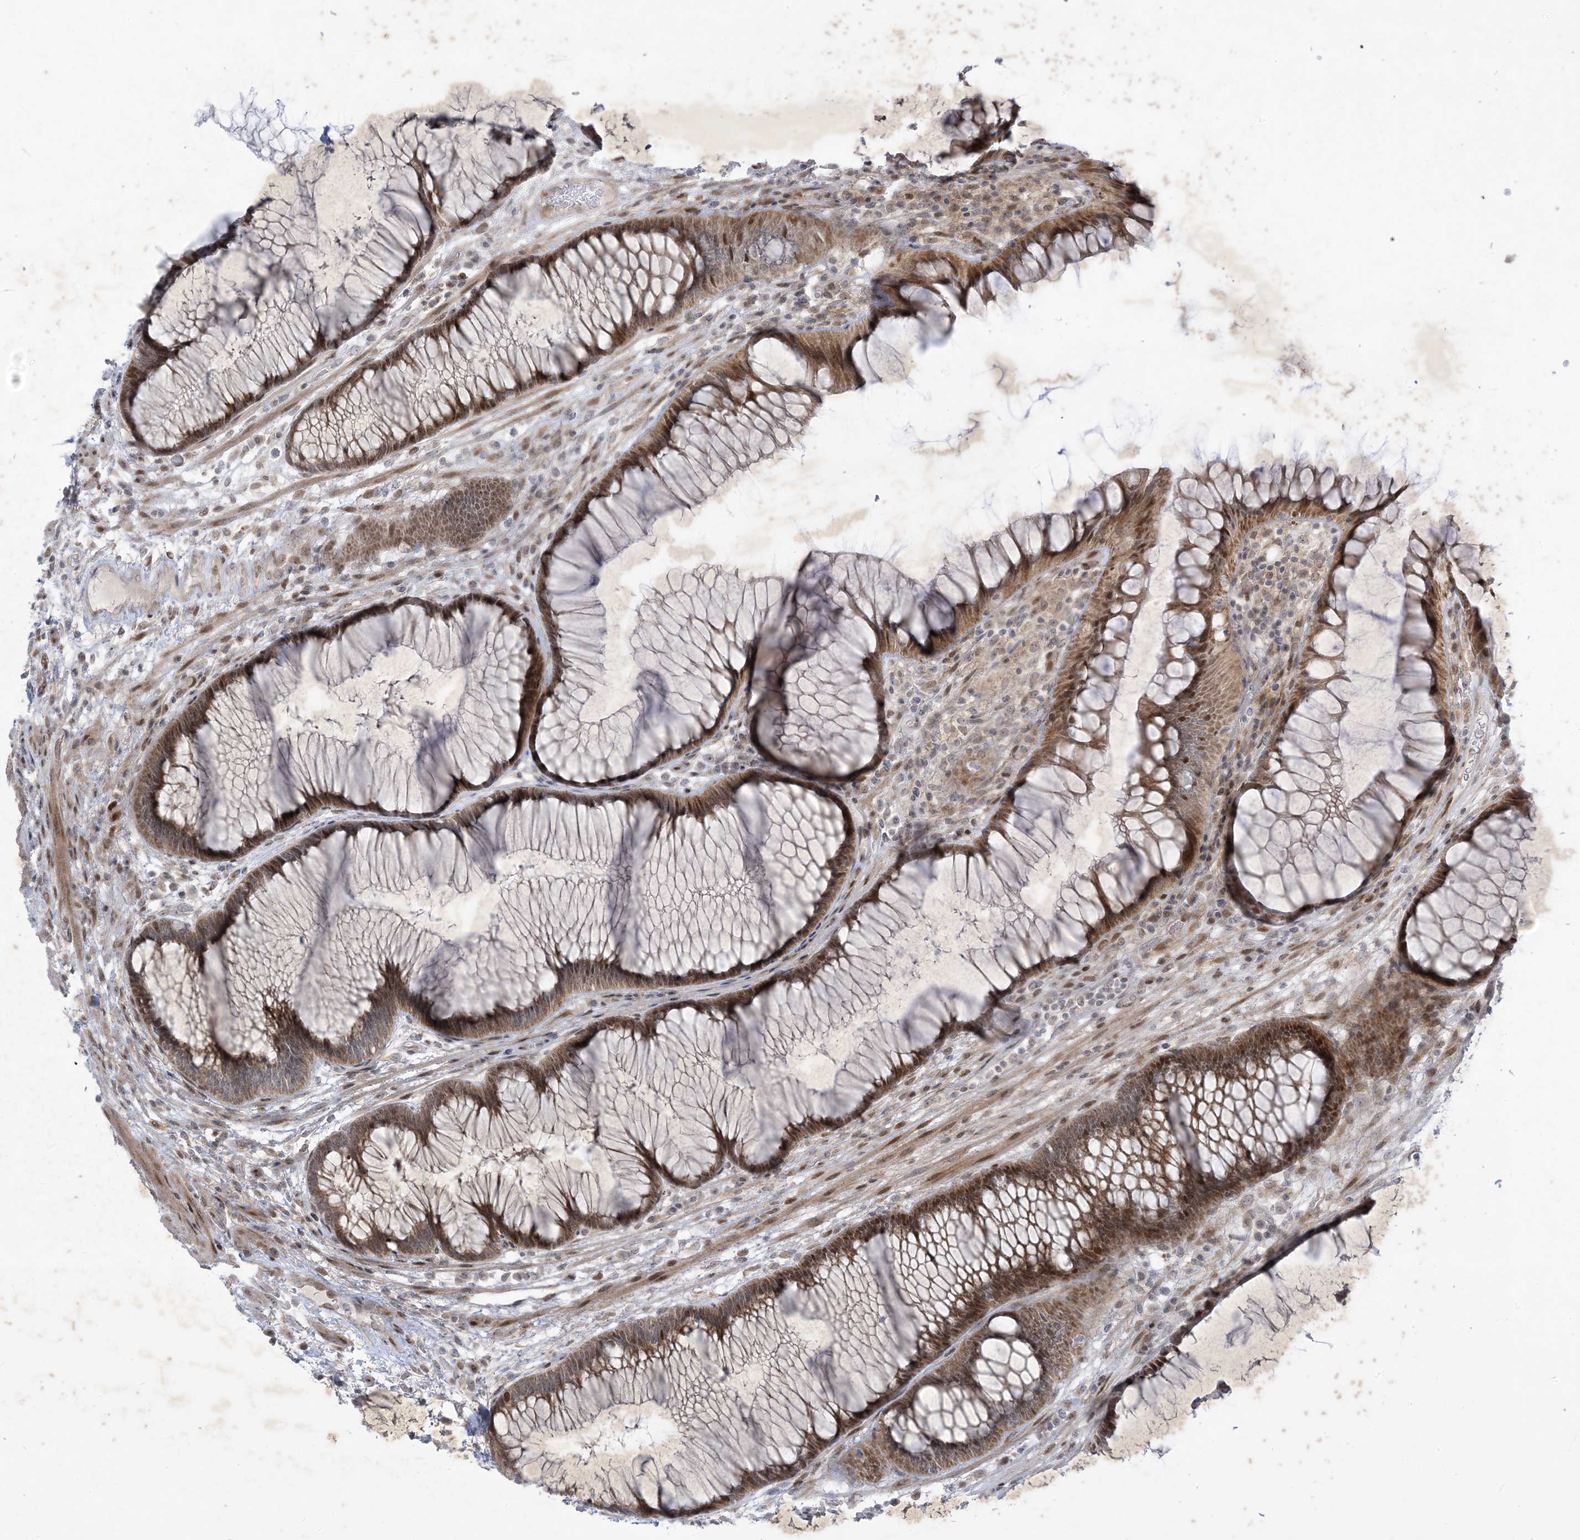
{"staining": {"intensity": "moderate", "quantity": ">75%", "location": "cytoplasmic/membranous,nuclear"}, "tissue": "rectum", "cell_type": "Glandular cells", "image_type": "normal", "snomed": [{"axis": "morphology", "description": "Normal tissue, NOS"}, {"axis": "topography", "description": "Rectum"}], "caption": "This photomicrograph shows immunohistochemistry (IHC) staining of unremarkable human rectum, with medium moderate cytoplasmic/membranous,nuclear positivity in approximately >75% of glandular cells.", "gene": "SOGA3", "patient": {"sex": "male", "age": 51}}